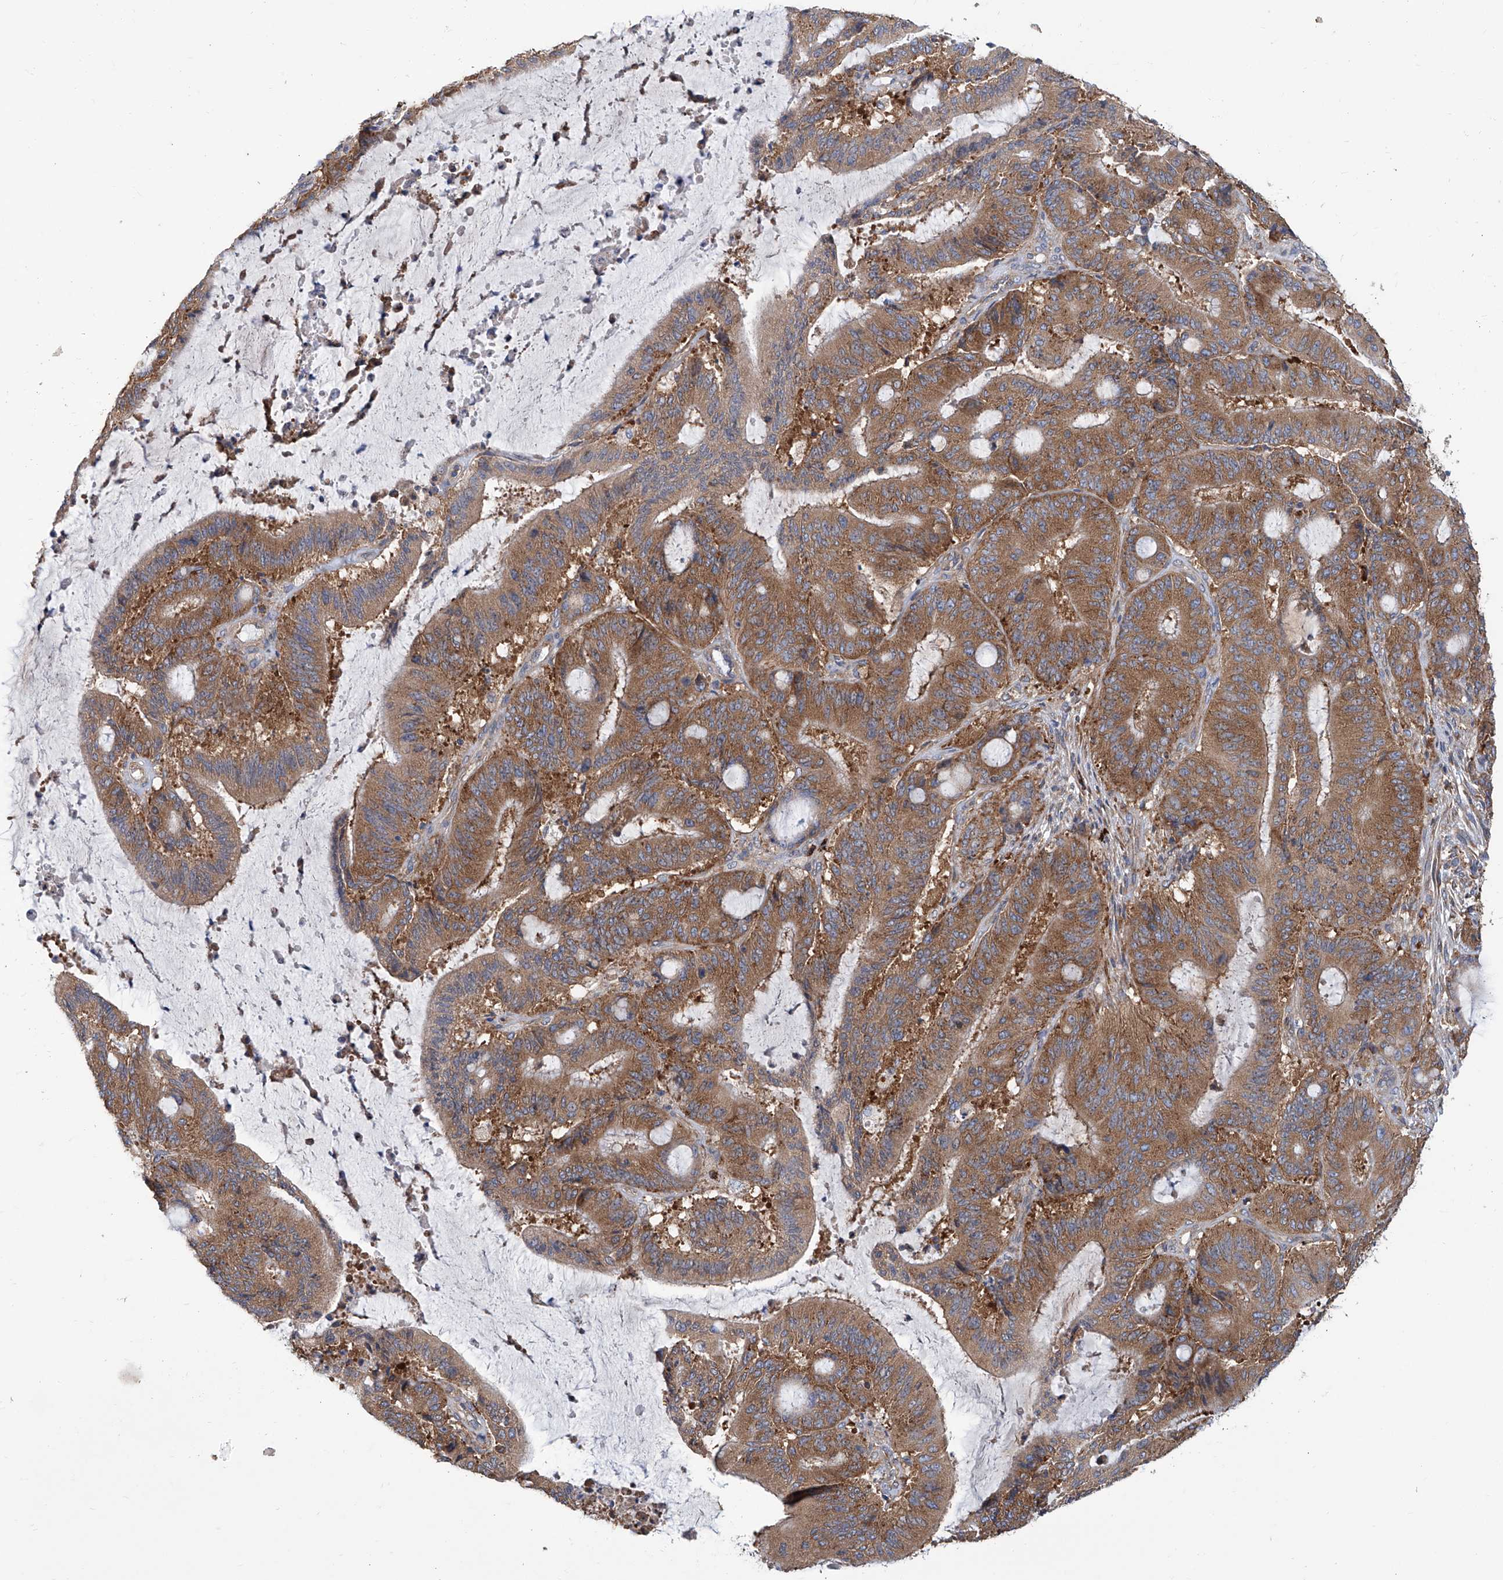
{"staining": {"intensity": "moderate", "quantity": ">75%", "location": "cytoplasmic/membranous"}, "tissue": "liver cancer", "cell_type": "Tumor cells", "image_type": "cancer", "snomed": [{"axis": "morphology", "description": "Normal tissue, NOS"}, {"axis": "morphology", "description": "Cholangiocarcinoma"}, {"axis": "topography", "description": "Liver"}, {"axis": "topography", "description": "Peripheral nerve tissue"}], "caption": "Immunohistochemical staining of human cholangiocarcinoma (liver) exhibits moderate cytoplasmic/membranous protein expression in approximately >75% of tumor cells.", "gene": "SENP2", "patient": {"sex": "female", "age": 73}}